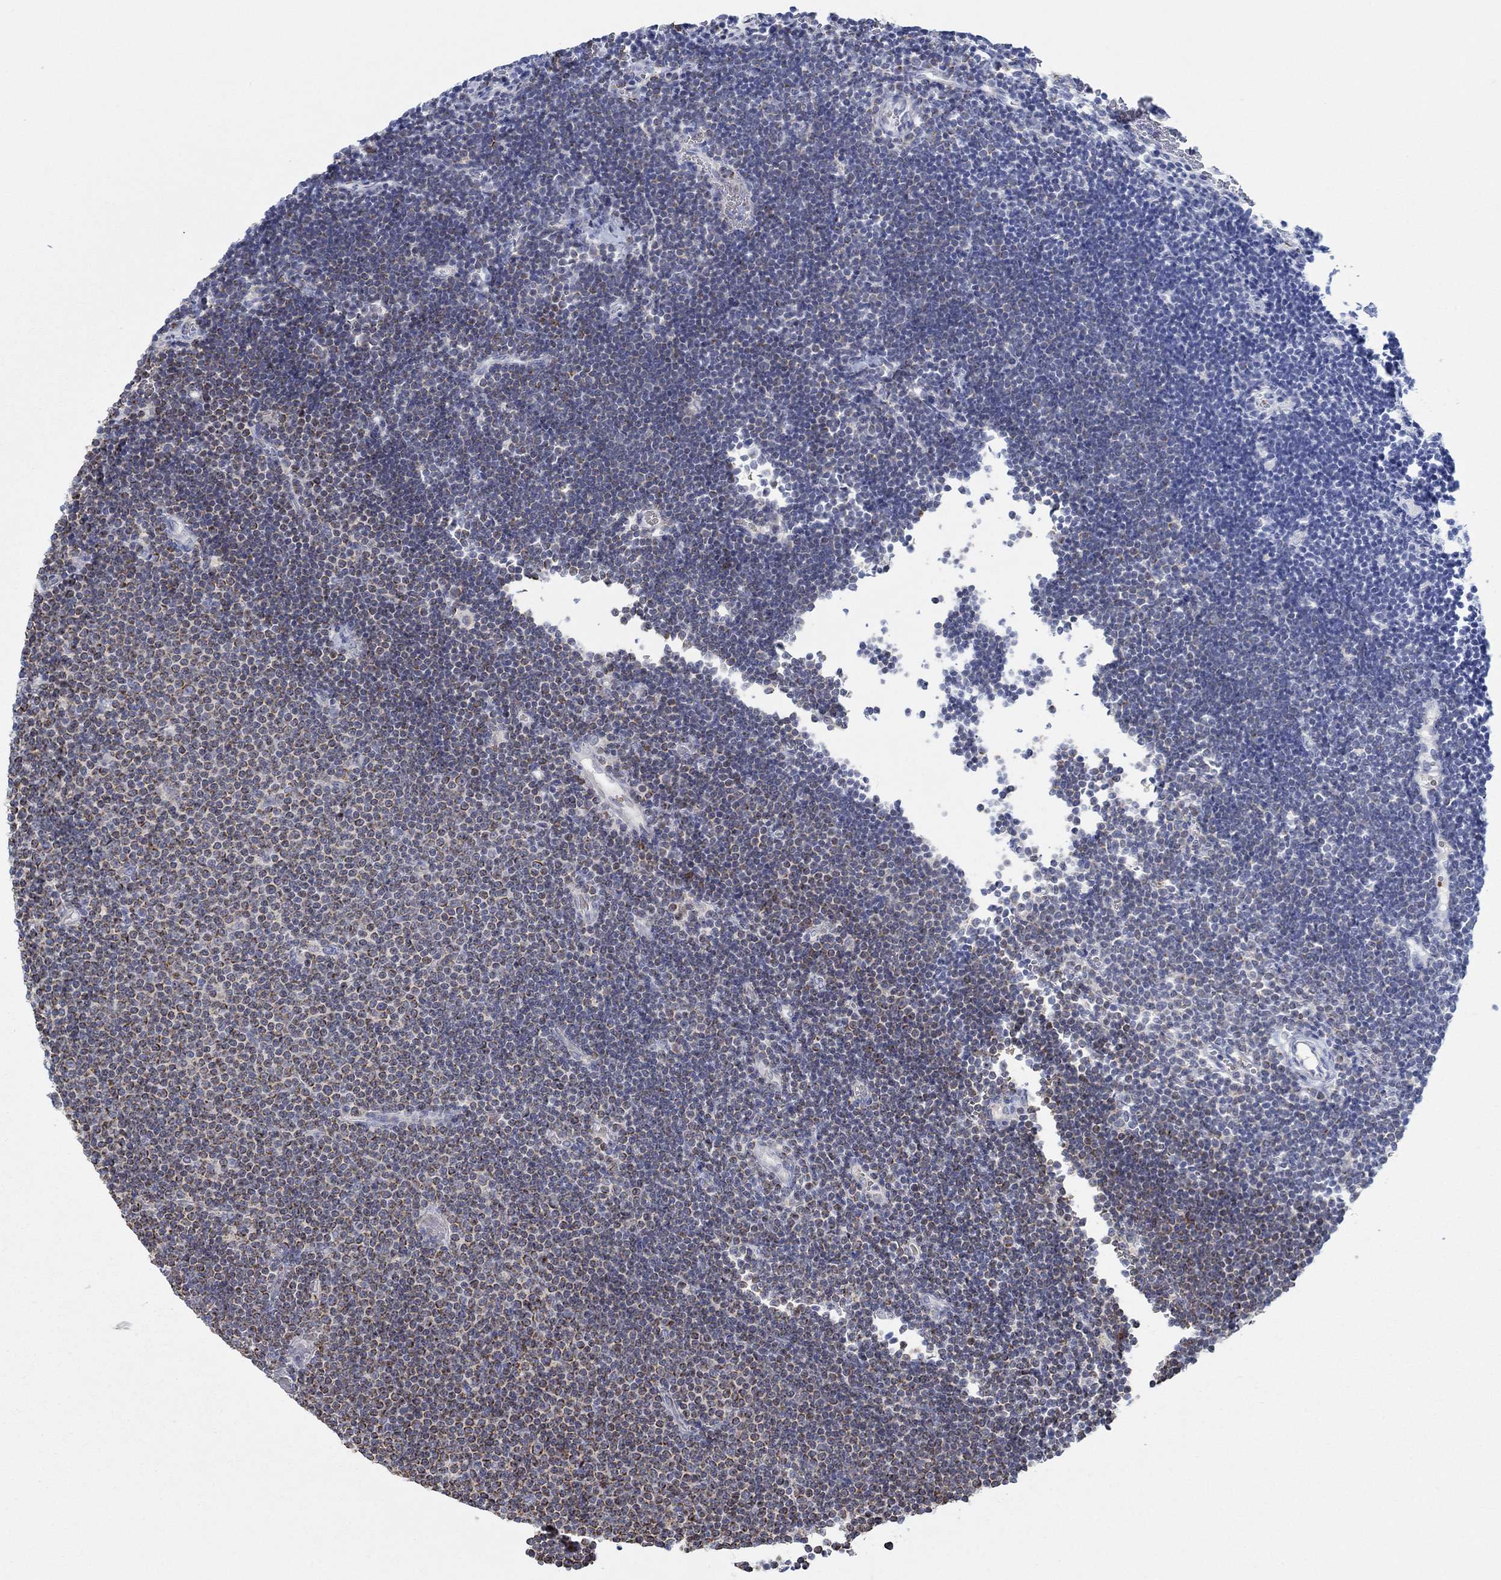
{"staining": {"intensity": "strong", "quantity": "25%-75%", "location": "cytoplasmic/membranous"}, "tissue": "lymphoma", "cell_type": "Tumor cells", "image_type": "cancer", "snomed": [{"axis": "morphology", "description": "Malignant lymphoma, non-Hodgkin's type, Low grade"}, {"axis": "topography", "description": "Brain"}], "caption": "A brown stain shows strong cytoplasmic/membranous positivity of a protein in malignant lymphoma, non-Hodgkin's type (low-grade) tumor cells.", "gene": "GLOD5", "patient": {"sex": "female", "age": 66}}